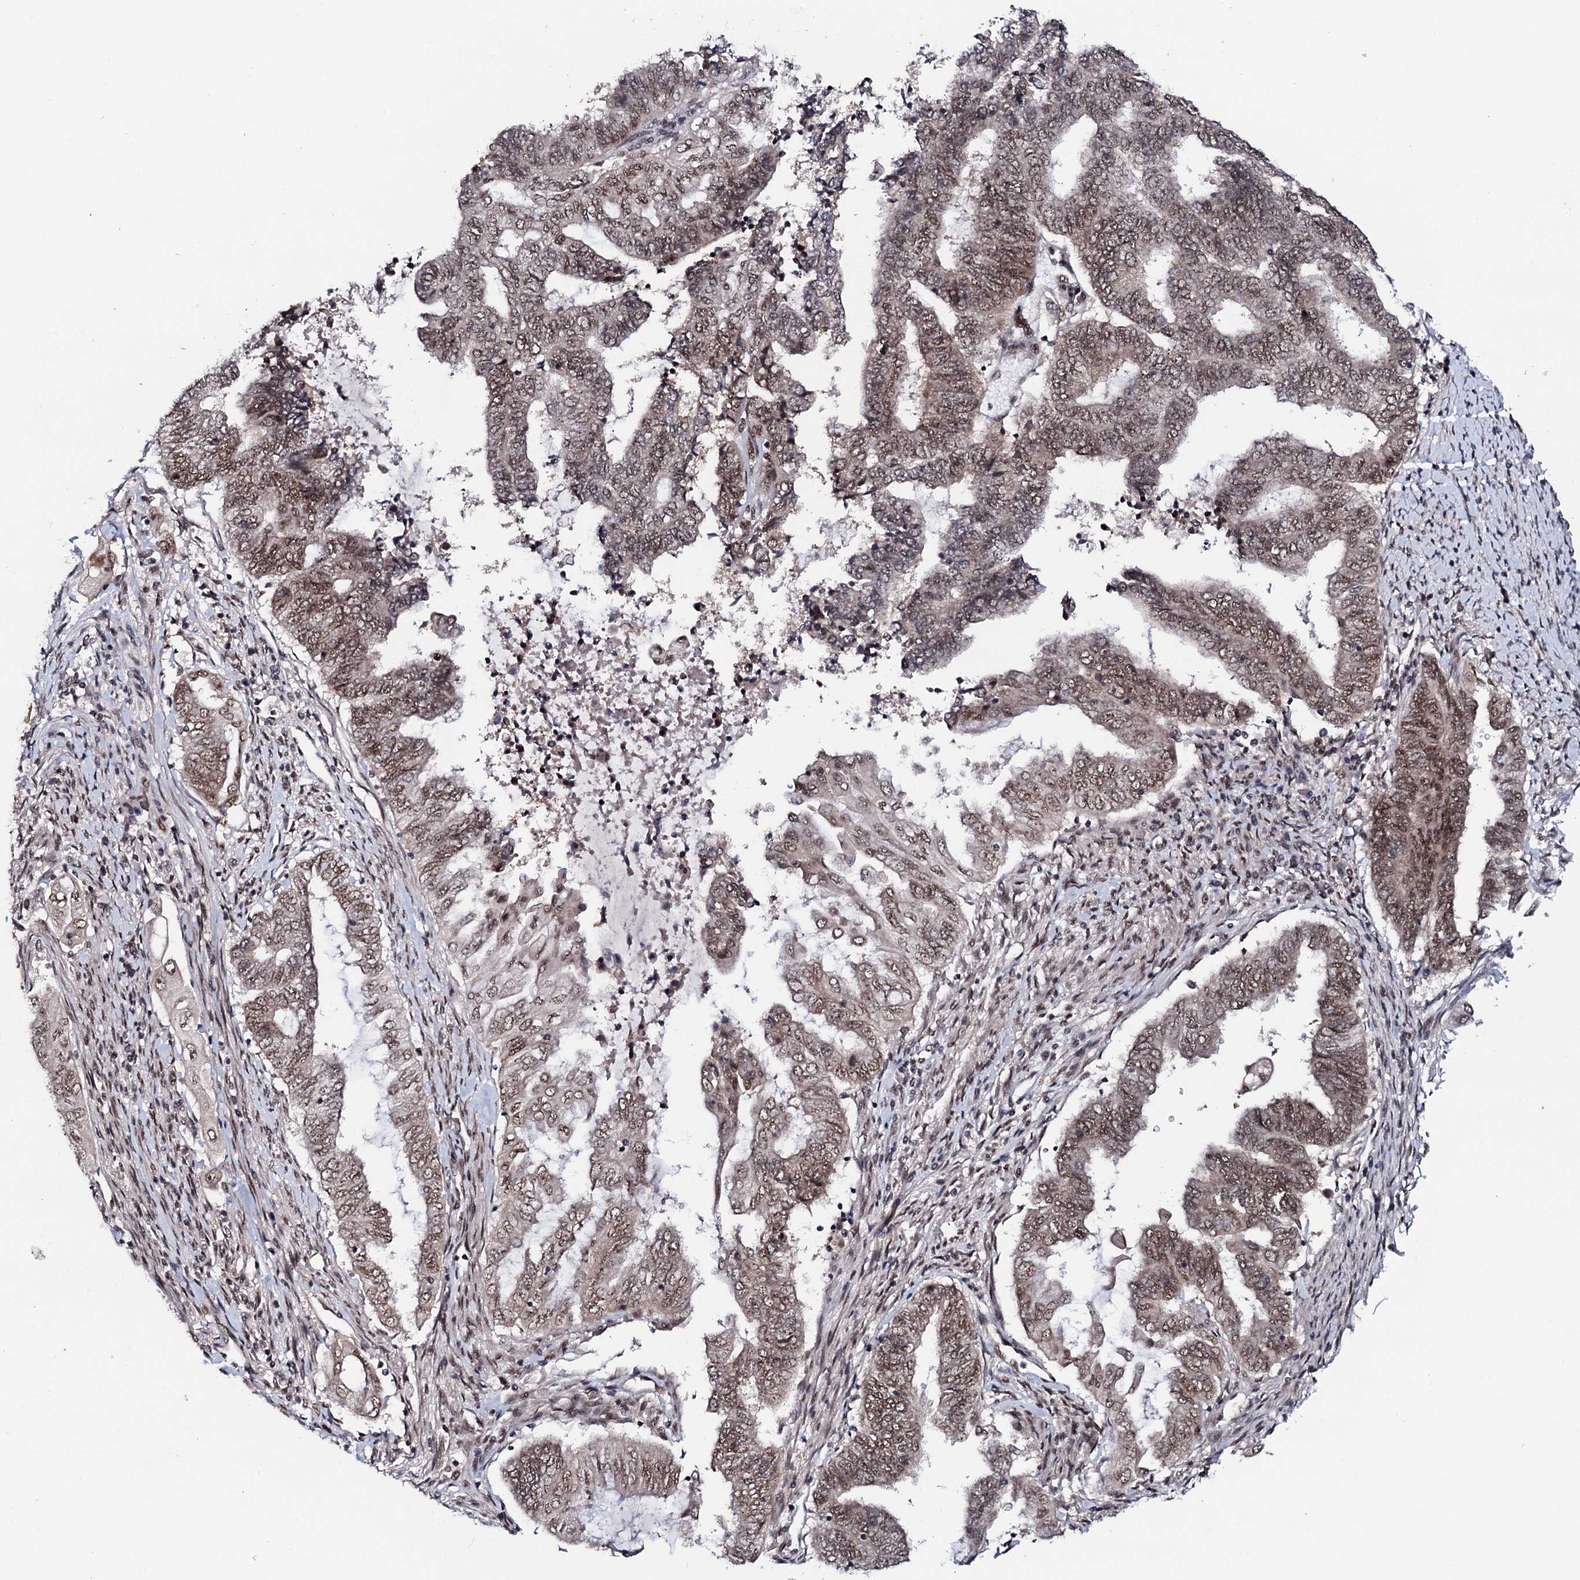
{"staining": {"intensity": "moderate", "quantity": ">75%", "location": "nuclear"}, "tissue": "endometrial cancer", "cell_type": "Tumor cells", "image_type": "cancer", "snomed": [{"axis": "morphology", "description": "Adenocarcinoma, NOS"}, {"axis": "topography", "description": "Uterus"}, {"axis": "topography", "description": "Endometrium"}], "caption": "Protein staining of adenocarcinoma (endometrial) tissue reveals moderate nuclear expression in about >75% of tumor cells.", "gene": "PRPF18", "patient": {"sex": "female", "age": 70}}